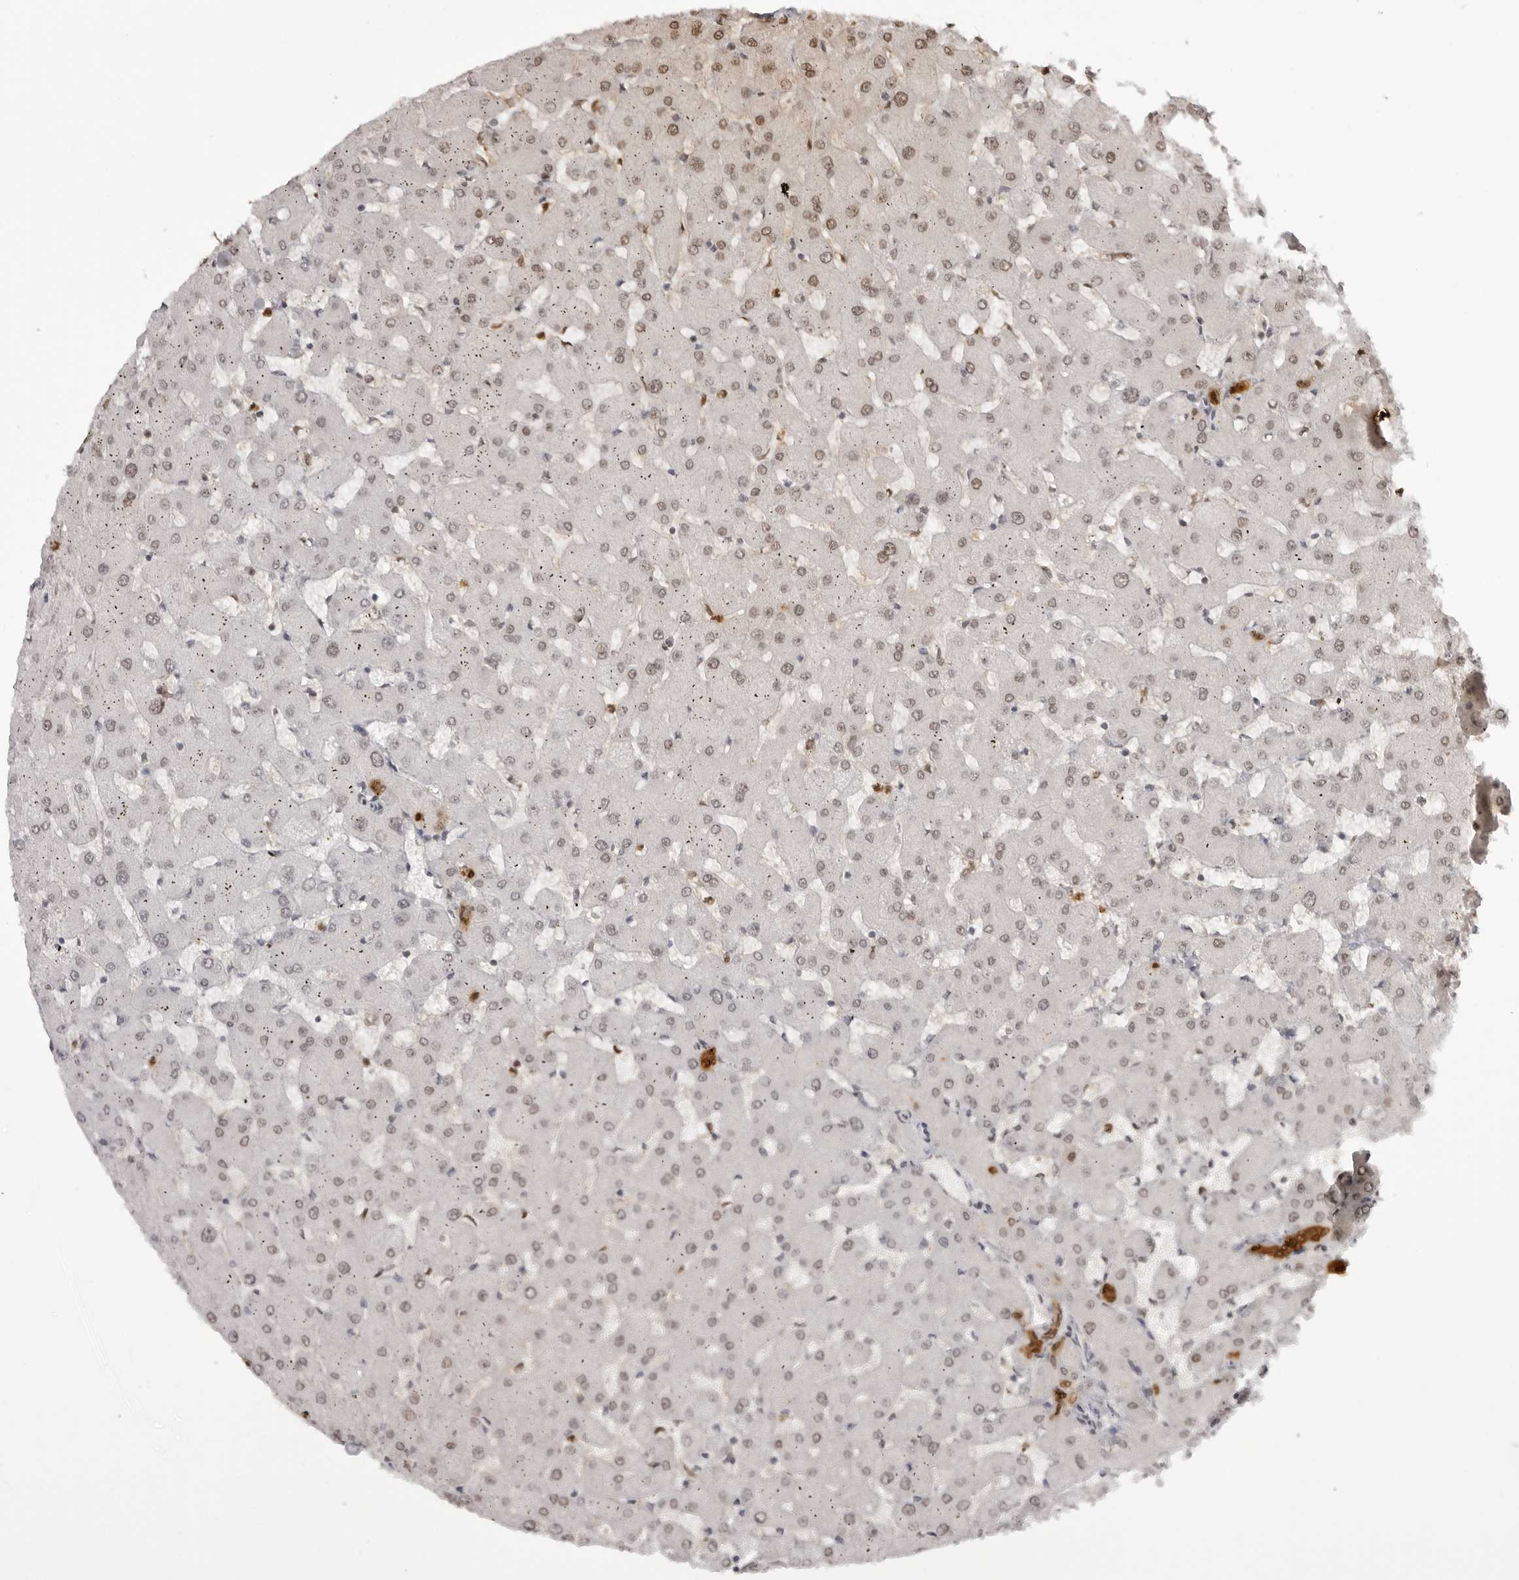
{"staining": {"intensity": "strong", "quantity": ">75%", "location": "cytoplasmic/membranous,nuclear"}, "tissue": "liver", "cell_type": "Cholangiocytes", "image_type": "normal", "snomed": [{"axis": "morphology", "description": "Normal tissue, NOS"}, {"axis": "topography", "description": "Liver"}], "caption": "Immunohistochemistry (IHC) (DAB (3,3'-diaminobenzidine)) staining of unremarkable liver displays strong cytoplasmic/membranous,nuclear protein expression in about >75% of cholangiocytes.", "gene": "HSPA4", "patient": {"sex": "female", "age": 63}}